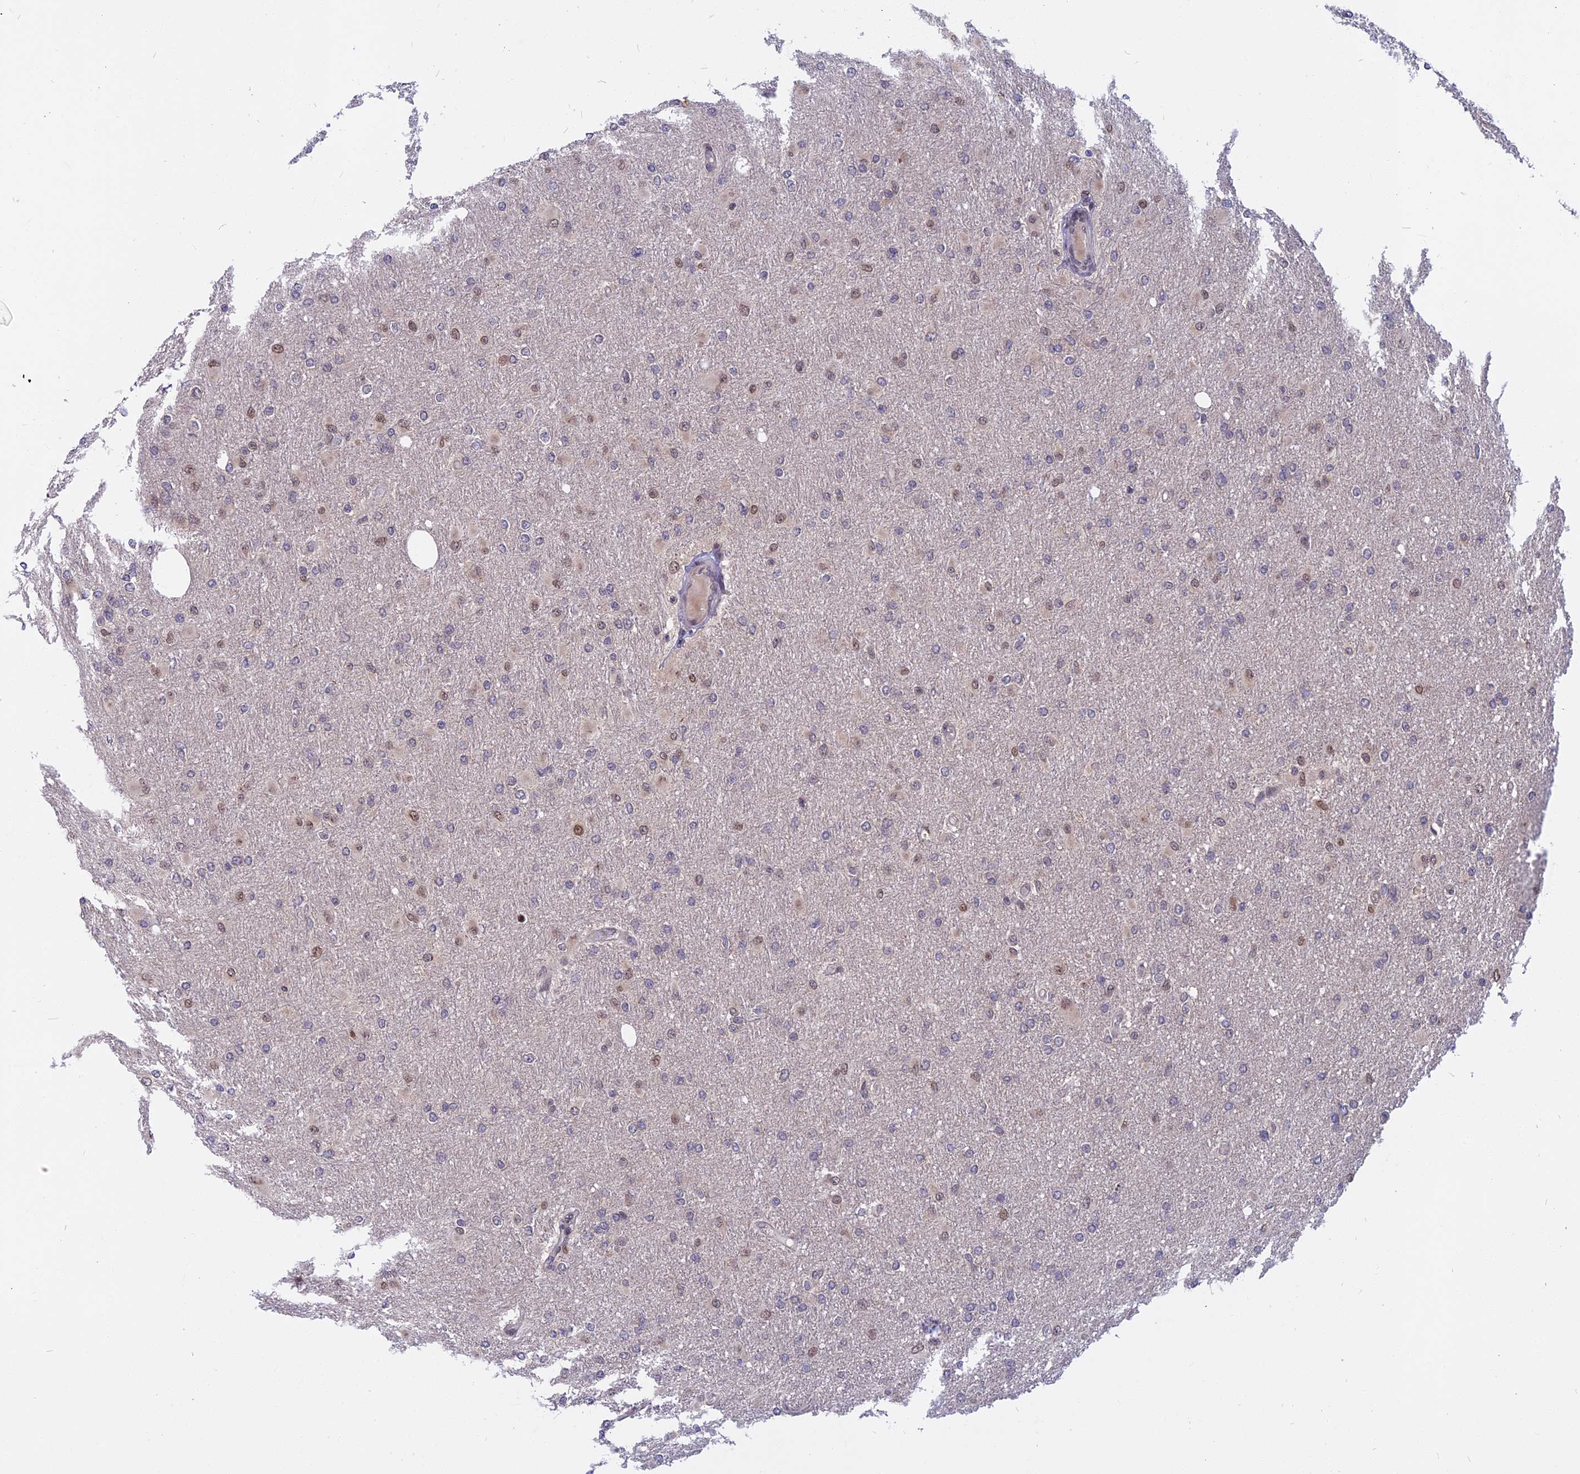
{"staining": {"intensity": "weak", "quantity": "<25%", "location": "nuclear"}, "tissue": "glioma", "cell_type": "Tumor cells", "image_type": "cancer", "snomed": [{"axis": "morphology", "description": "Glioma, malignant, High grade"}, {"axis": "topography", "description": "Cerebral cortex"}], "caption": "IHC histopathology image of neoplastic tissue: malignant glioma (high-grade) stained with DAB (3,3'-diaminobenzidine) demonstrates no significant protein positivity in tumor cells.", "gene": "CCDC113", "patient": {"sex": "female", "age": 36}}